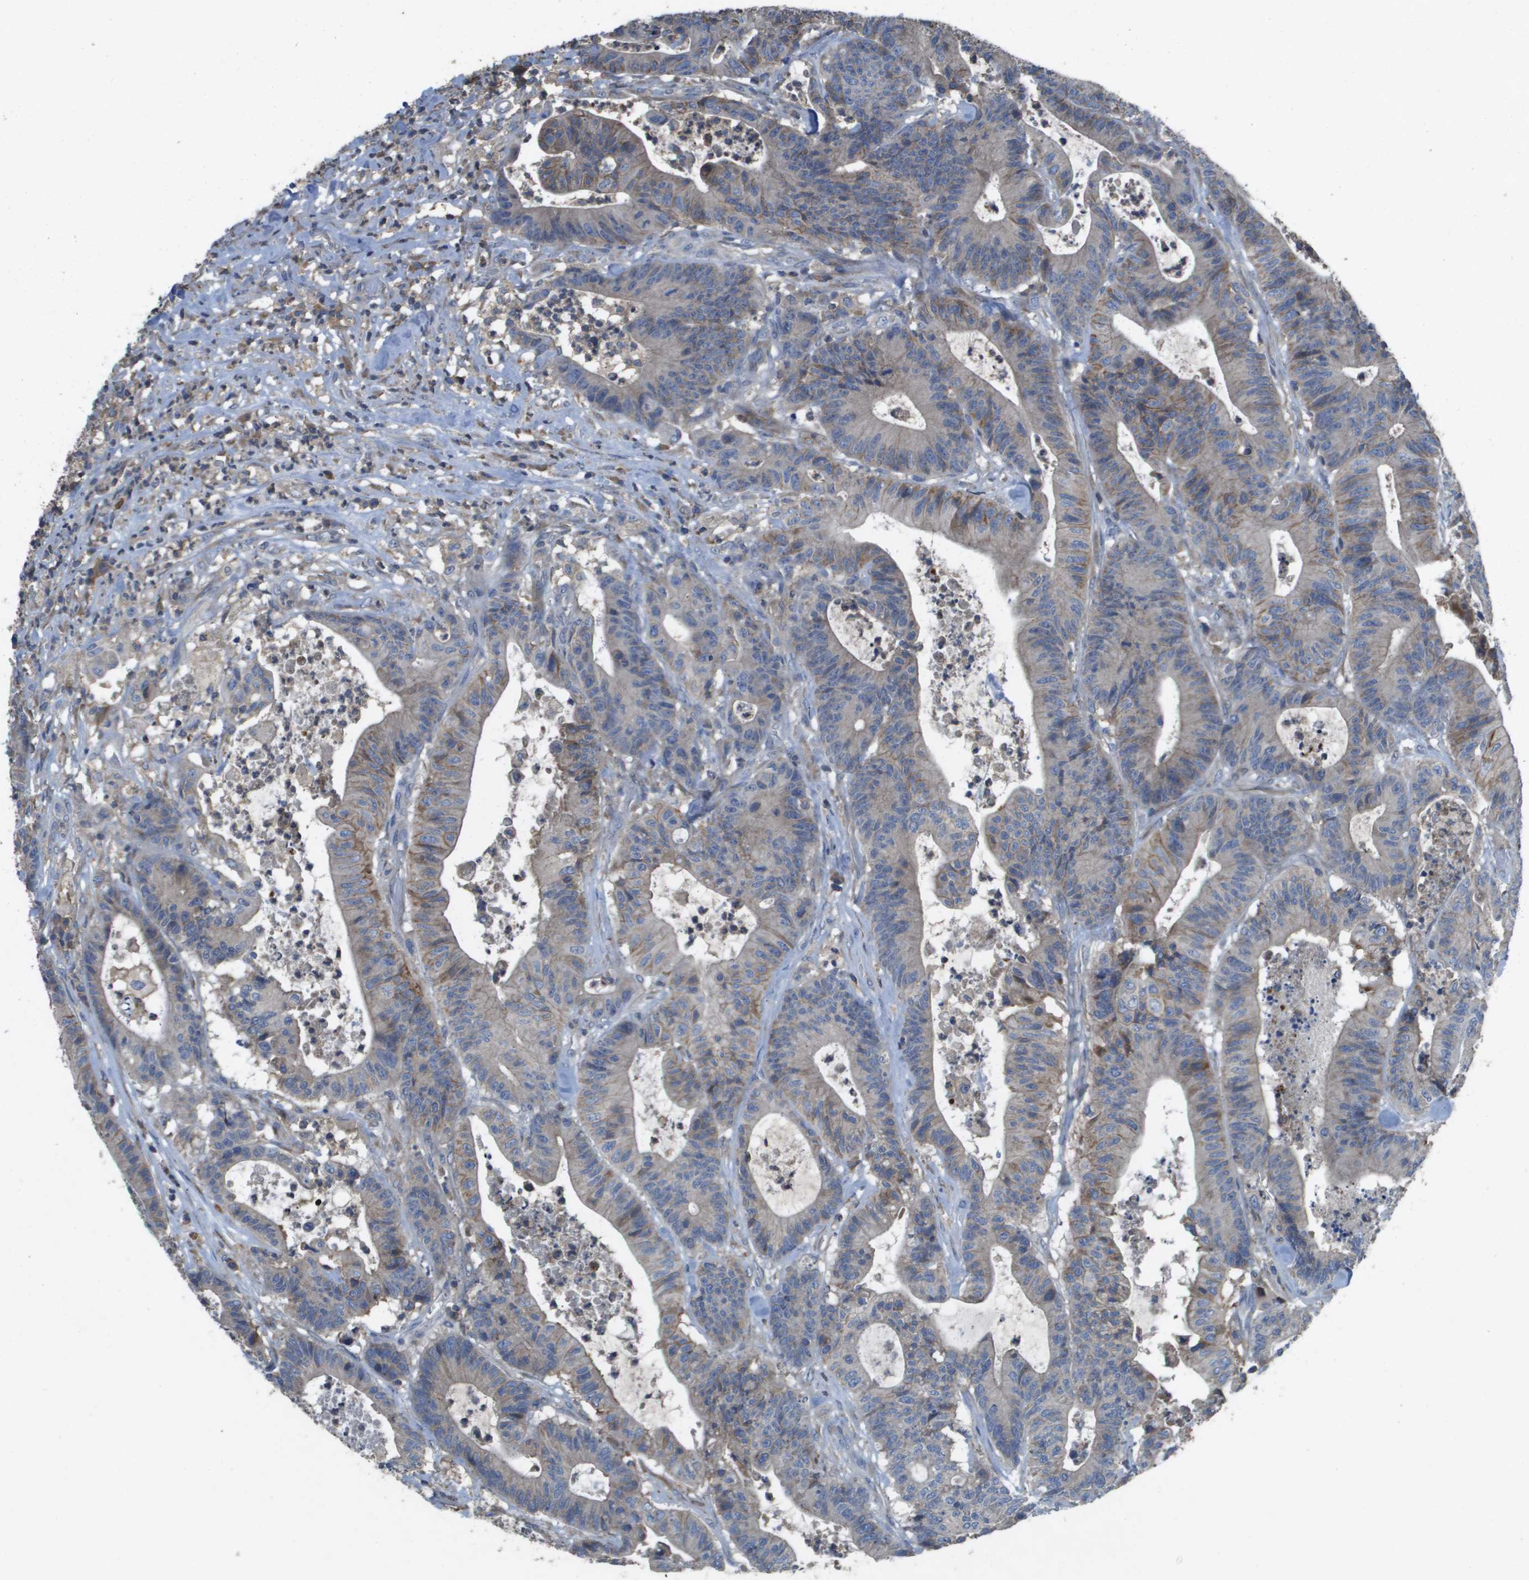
{"staining": {"intensity": "weak", "quantity": "<25%", "location": "cytoplasmic/membranous"}, "tissue": "colorectal cancer", "cell_type": "Tumor cells", "image_type": "cancer", "snomed": [{"axis": "morphology", "description": "Adenocarcinoma, NOS"}, {"axis": "topography", "description": "Colon"}], "caption": "Immunohistochemistry (IHC) of colorectal cancer (adenocarcinoma) shows no expression in tumor cells. (Brightfield microscopy of DAB (3,3'-diaminobenzidine) immunohistochemistry (IHC) at high magnification).", "gene": "CLCA4", "patient": {"sex": "female", "age": 84}}